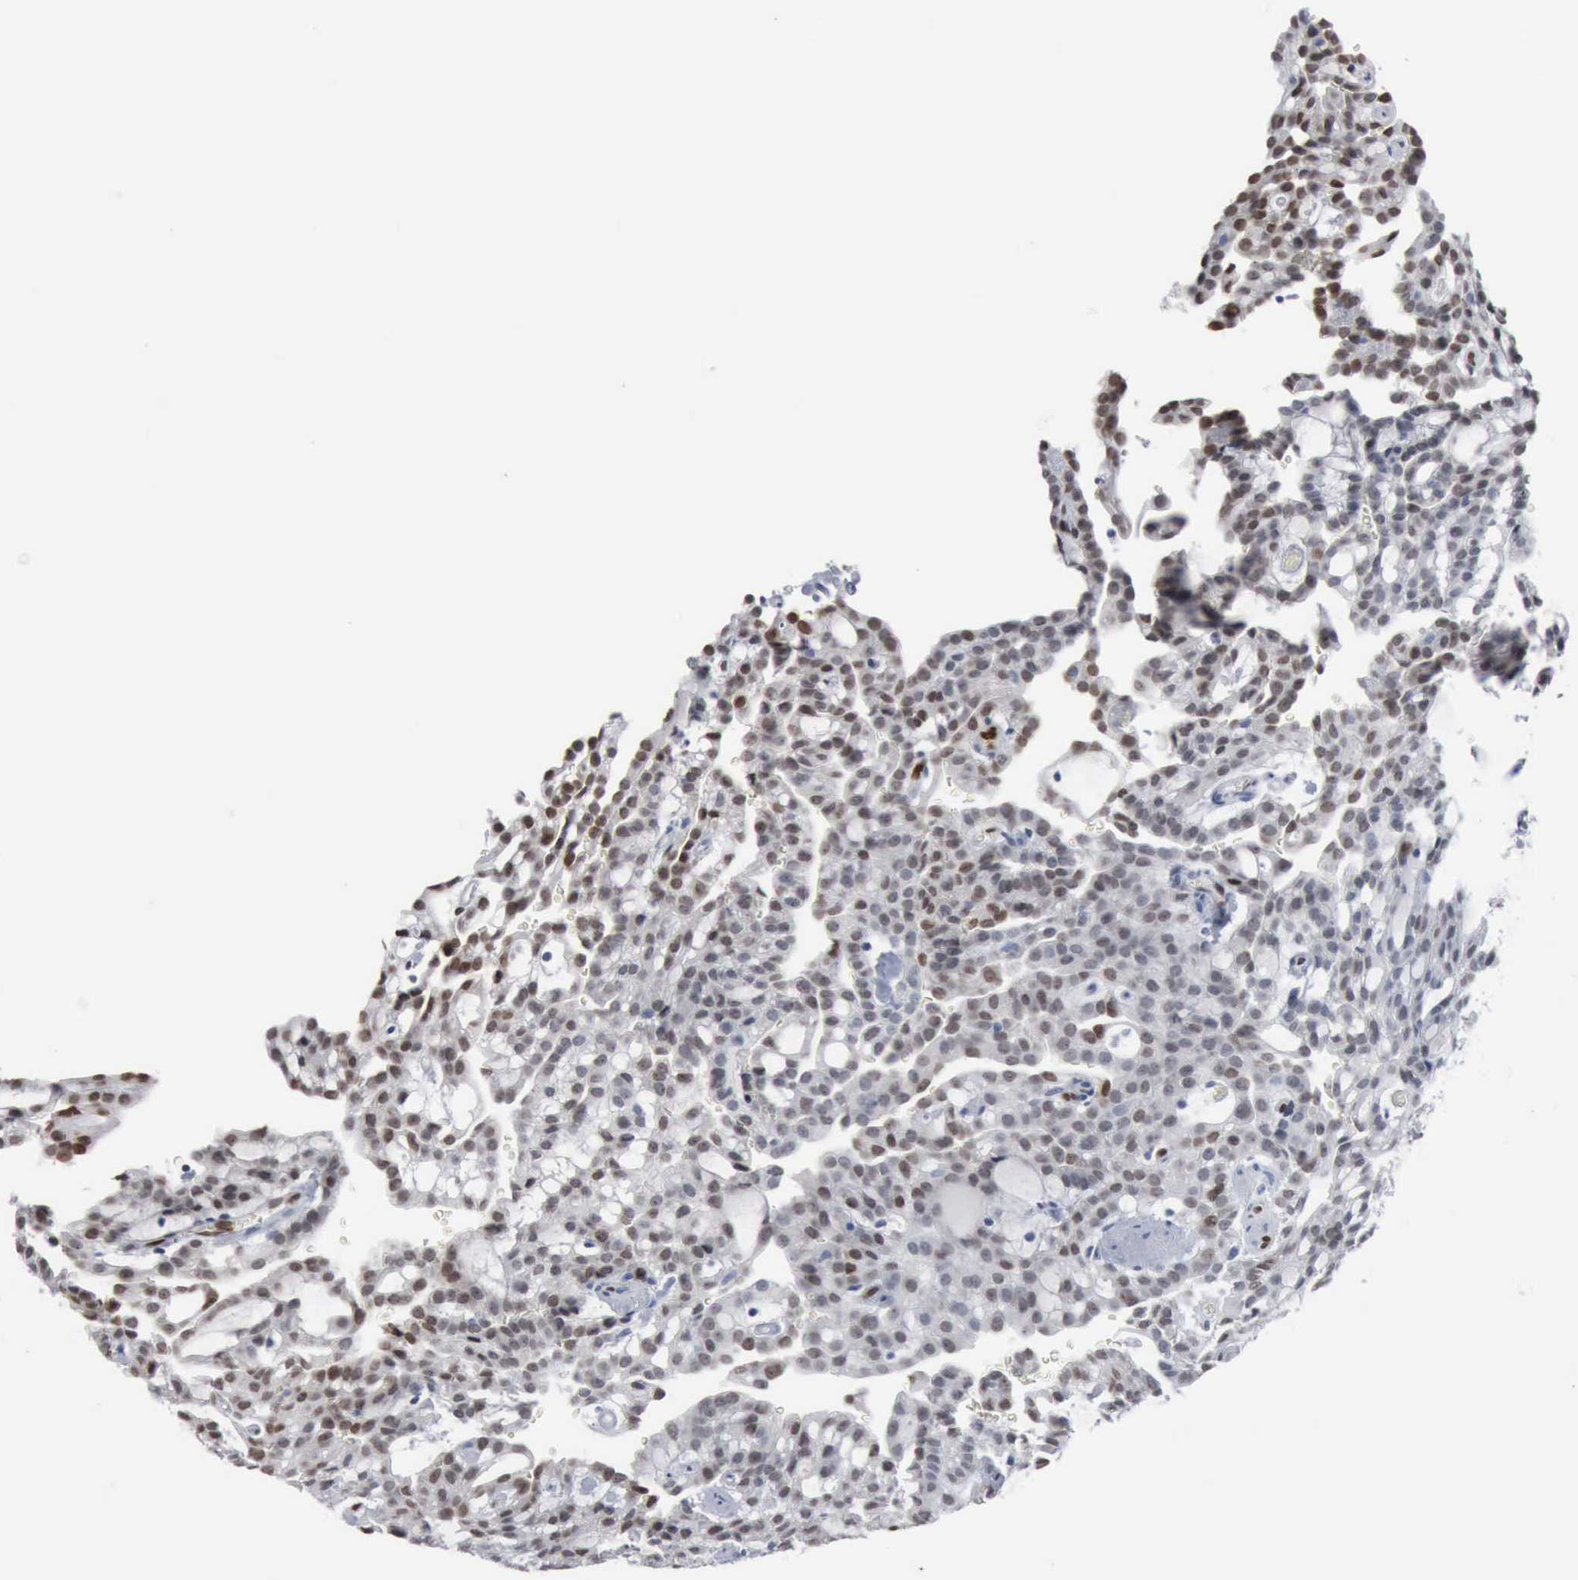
{"staining": {"intensity": "moderate", "quantity": "25%-75%", "location": "nuclear"}, "tissue": "renal cancer", "cell_type": "Tumor cells", "image_type": "cancer", "snomed": [{"axis": "morphology", "description": "Adenocarcinoma, NOS"}, {"axis": "topography", "description": "Kidney"}], "caption": "Human renal adenocarcinoma stained with a protein marker displays moderate staining in tumor cells.", "gene": "FGF2", "patient": {"sex": "male", "age": 63}}